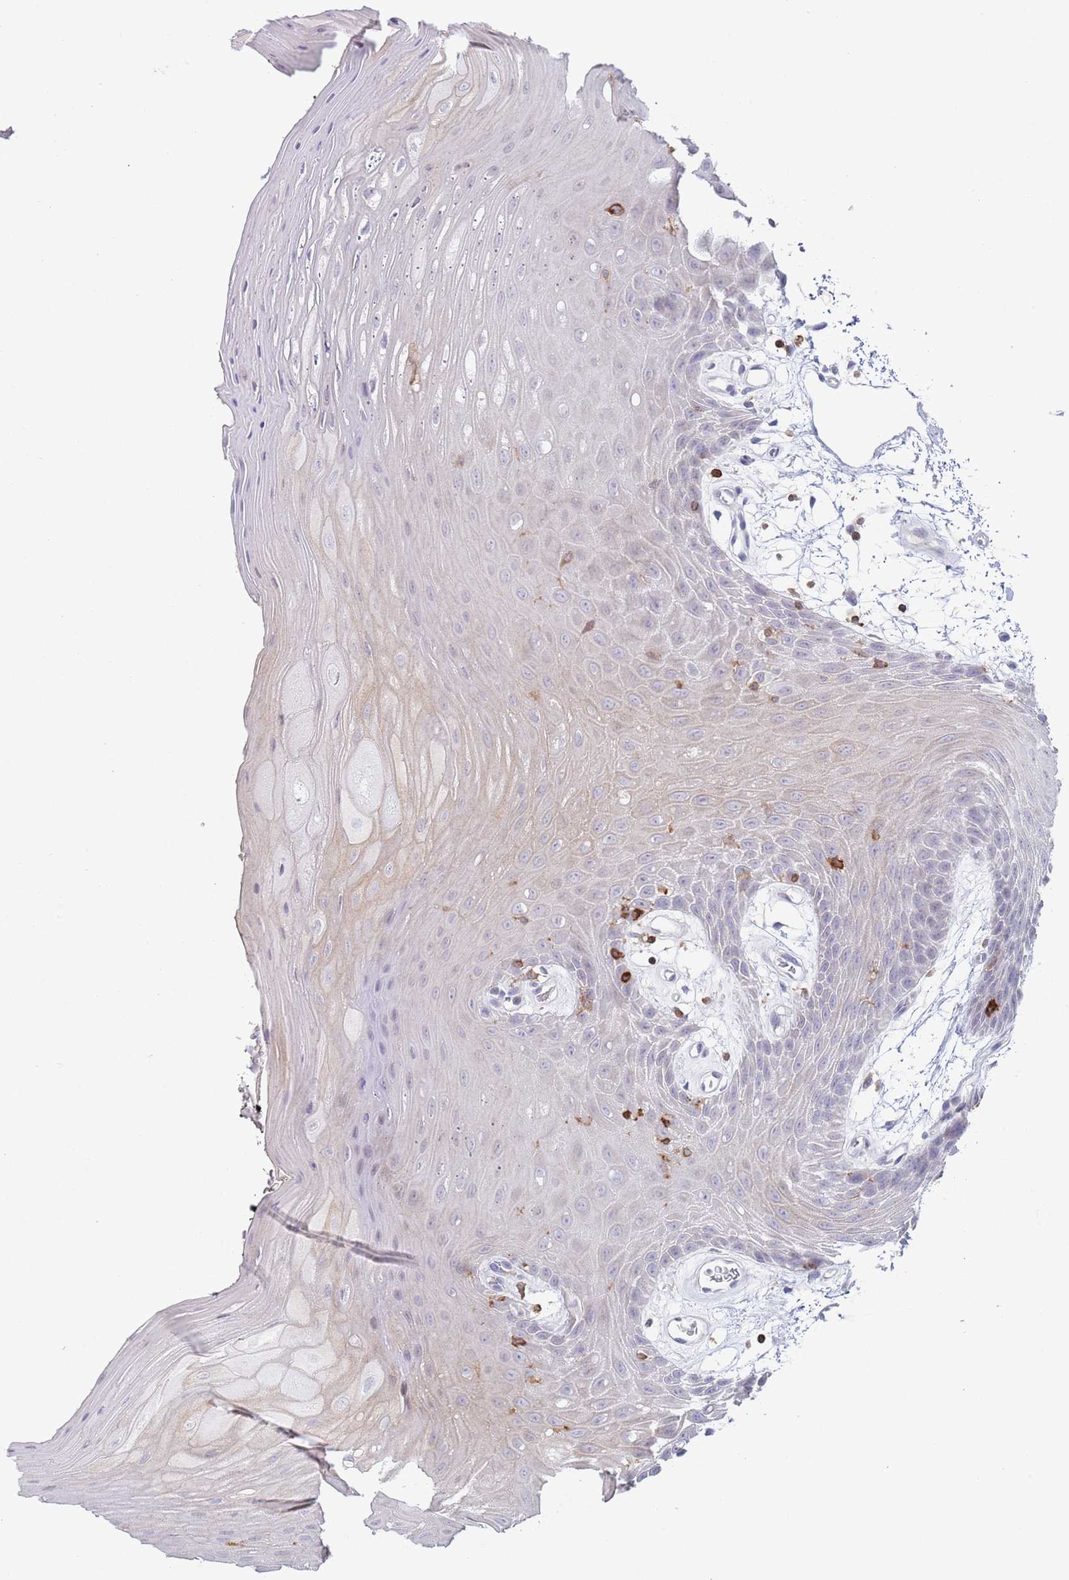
{"staining": {"intensity": "weak", "quantity": "<25%", "location": "cytoplasmic/membranous,nuclear"}, "tissue": "oral mucosa", "cell_type": "Squamous epithelial cells", "image_type": "normal", "snomed": [{"axis": "morphology", "description": "Normal tissue, NOS"}, {"axis": "topography", "description": "Oral tissue"}, {"axis": "topography", "description": "Tounge, NOS"}], "caption": "Oral mucosa was stained to show a protein in brown. There is no significant staining in squamous epithelial cells. The staining is performed using DAB (3,3'-diaminobenzidine) brown chromogen with nuclei counter-stained in using hematoxylin.", "gene": "LPXN", "patient": {"sex": "female", "age": 59}}